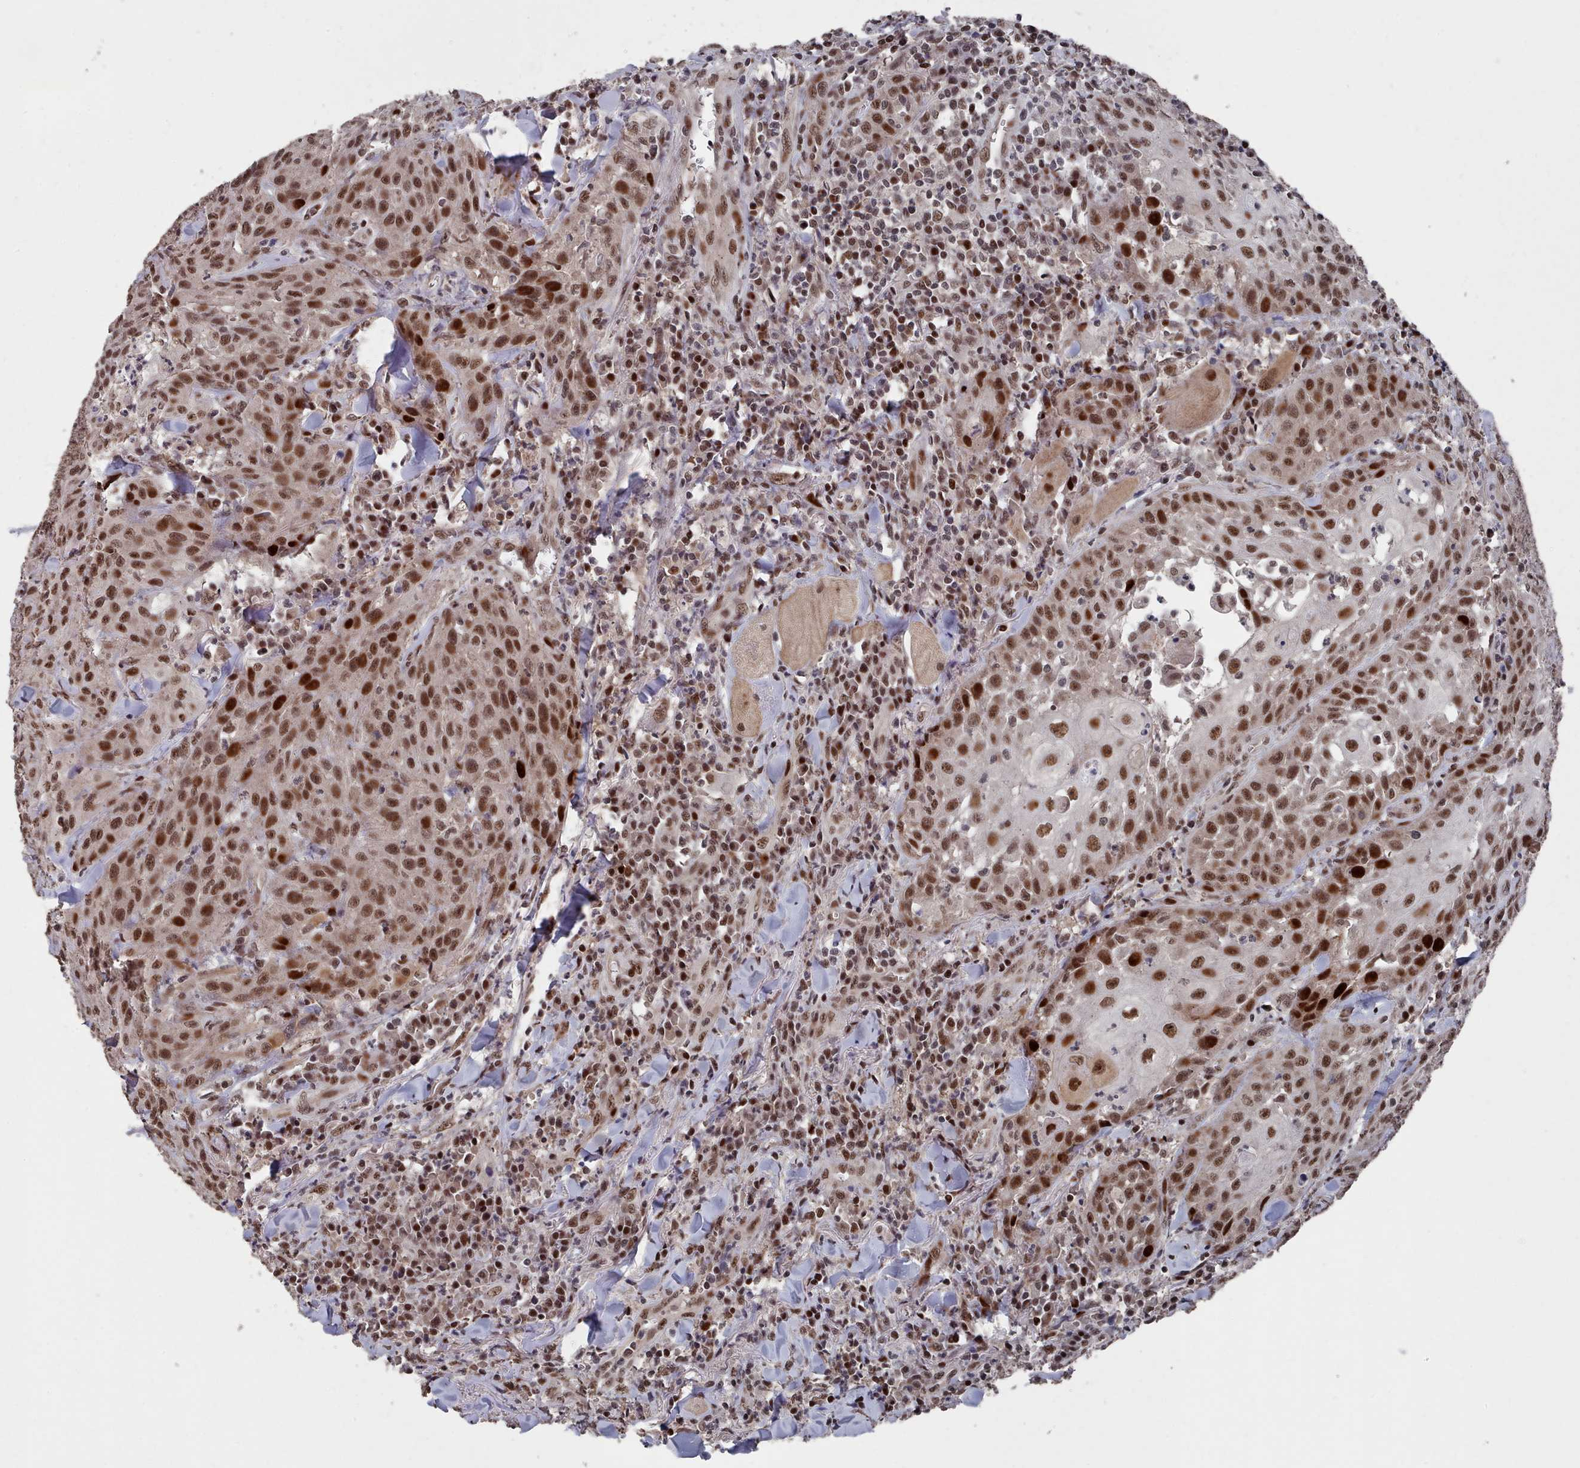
{"staining": {"intensity": "strong", "quantity": ">75%", "location": "nuclear"}, "tissue": "head and neck cancer", "cell_type": "Tumor cells", "image_type": "cancer", "snomed": [{"axis": "morphology", "description": "Normal tissue, NOS"}, {"axis": "morphology", "description": "Squamous cell carcinoma, NOS"}, {"axis": "topography", "description": "Oral tissue"}, {"axis": "topography", "description": "Head-Neck"}], "caption": "Tumor cells reveal strong nuclear positivity in about >75% of cells in head and neck cancer.", "gene": "PNRC2", "patient": {"sex": "female", "age": 70}}